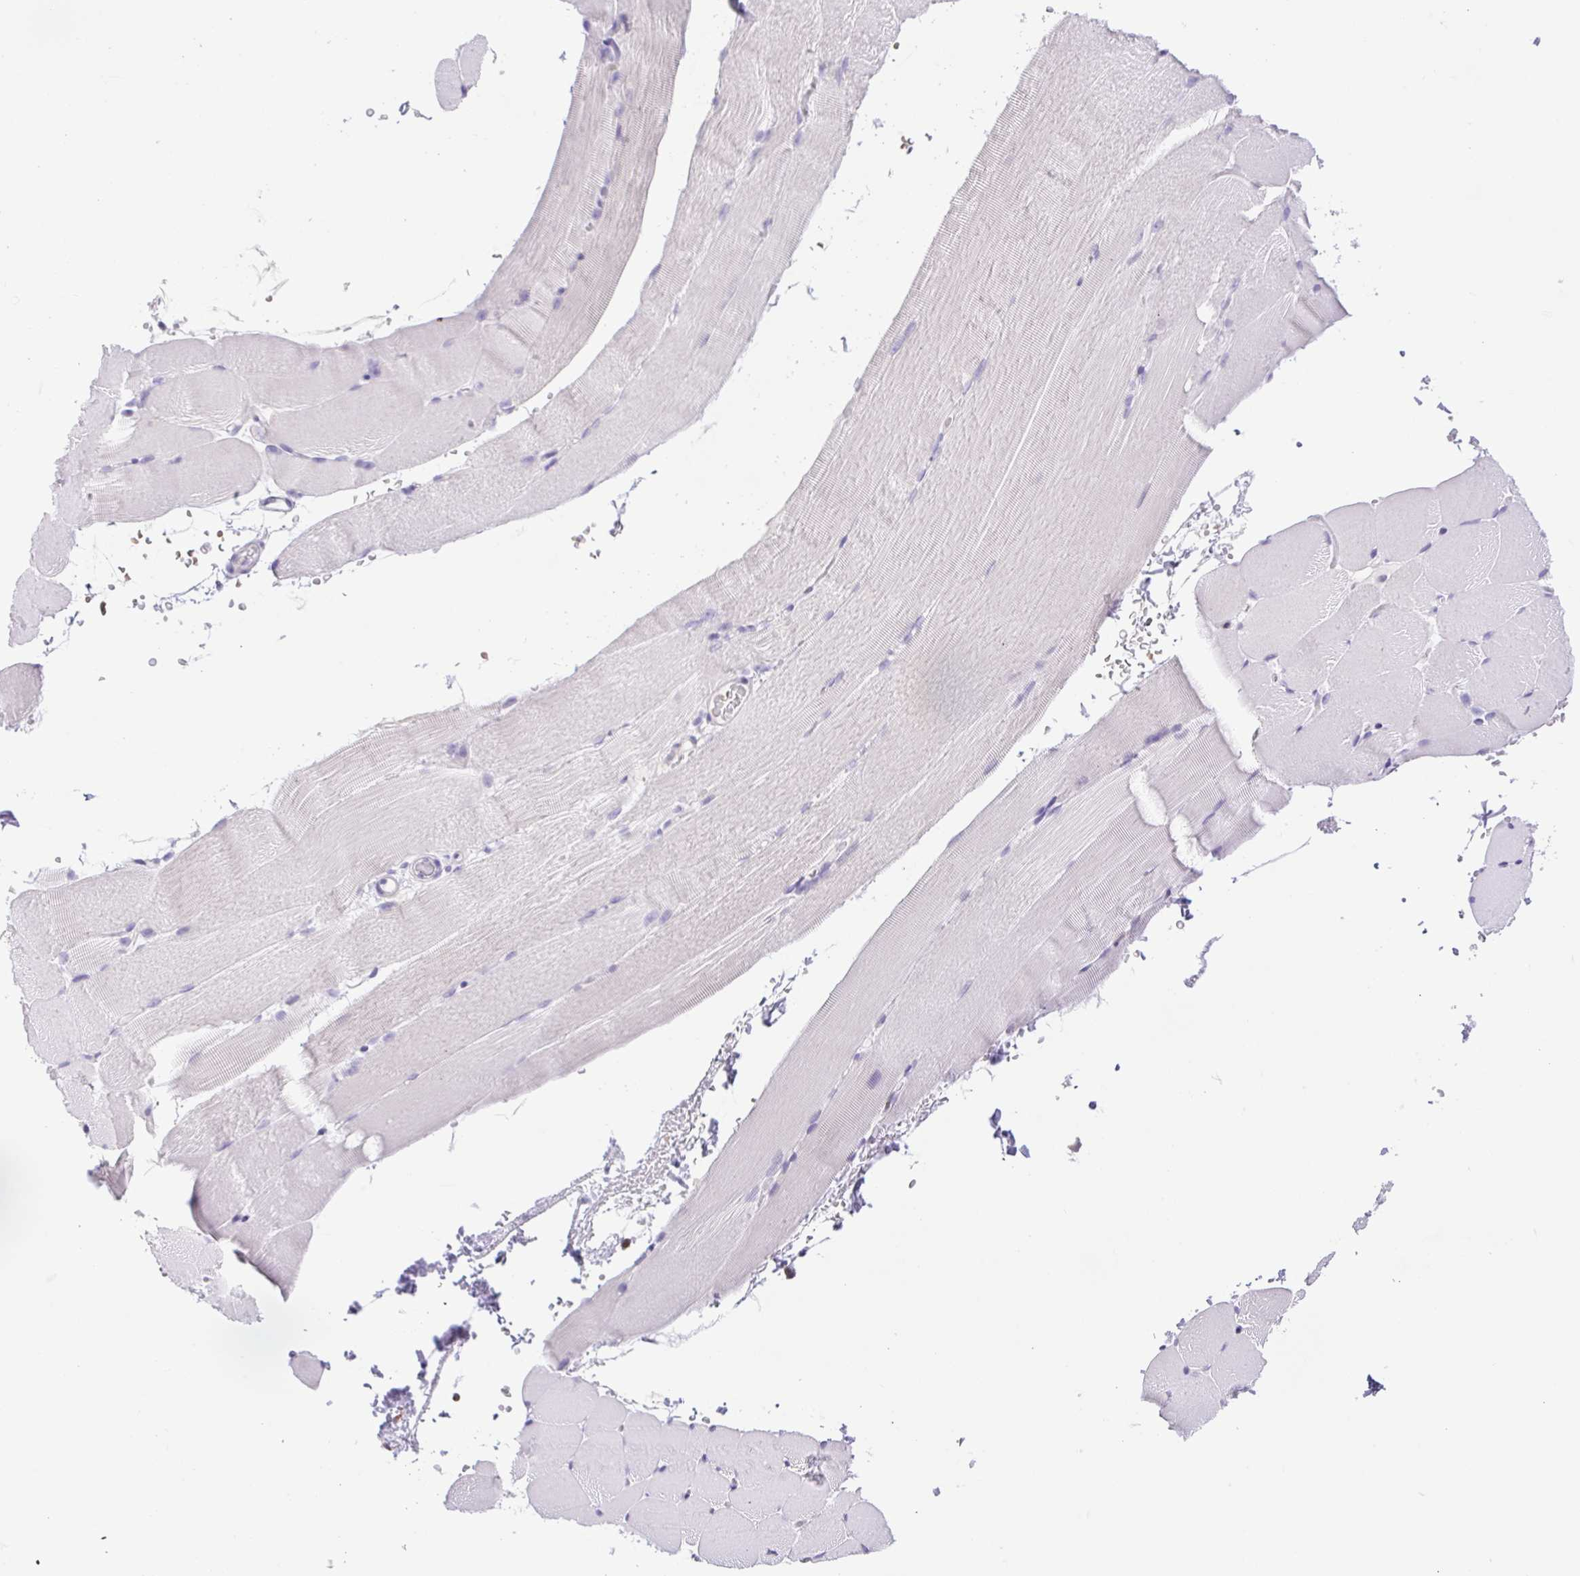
{"staining": {"intensity": "negative", "quantity": "none", "location": "none"}, "tissue": "skeletal muscle", "cell_type": "Myocytes", "image_type": "normal", "snomed": [{"axis": "morphology", "description": "Normal tissue, NOS"}, {"axis": "topography", "description": "Skeletal muscle"}], "caption": "Immunohistochemistry (IHC) histopathology image of unremarkable human skeletal muscle stained for a protein (brown), which shows no staining in myocytes.", "gene": "FAM177B", "patient": {"sex": "female", "age": 37}}